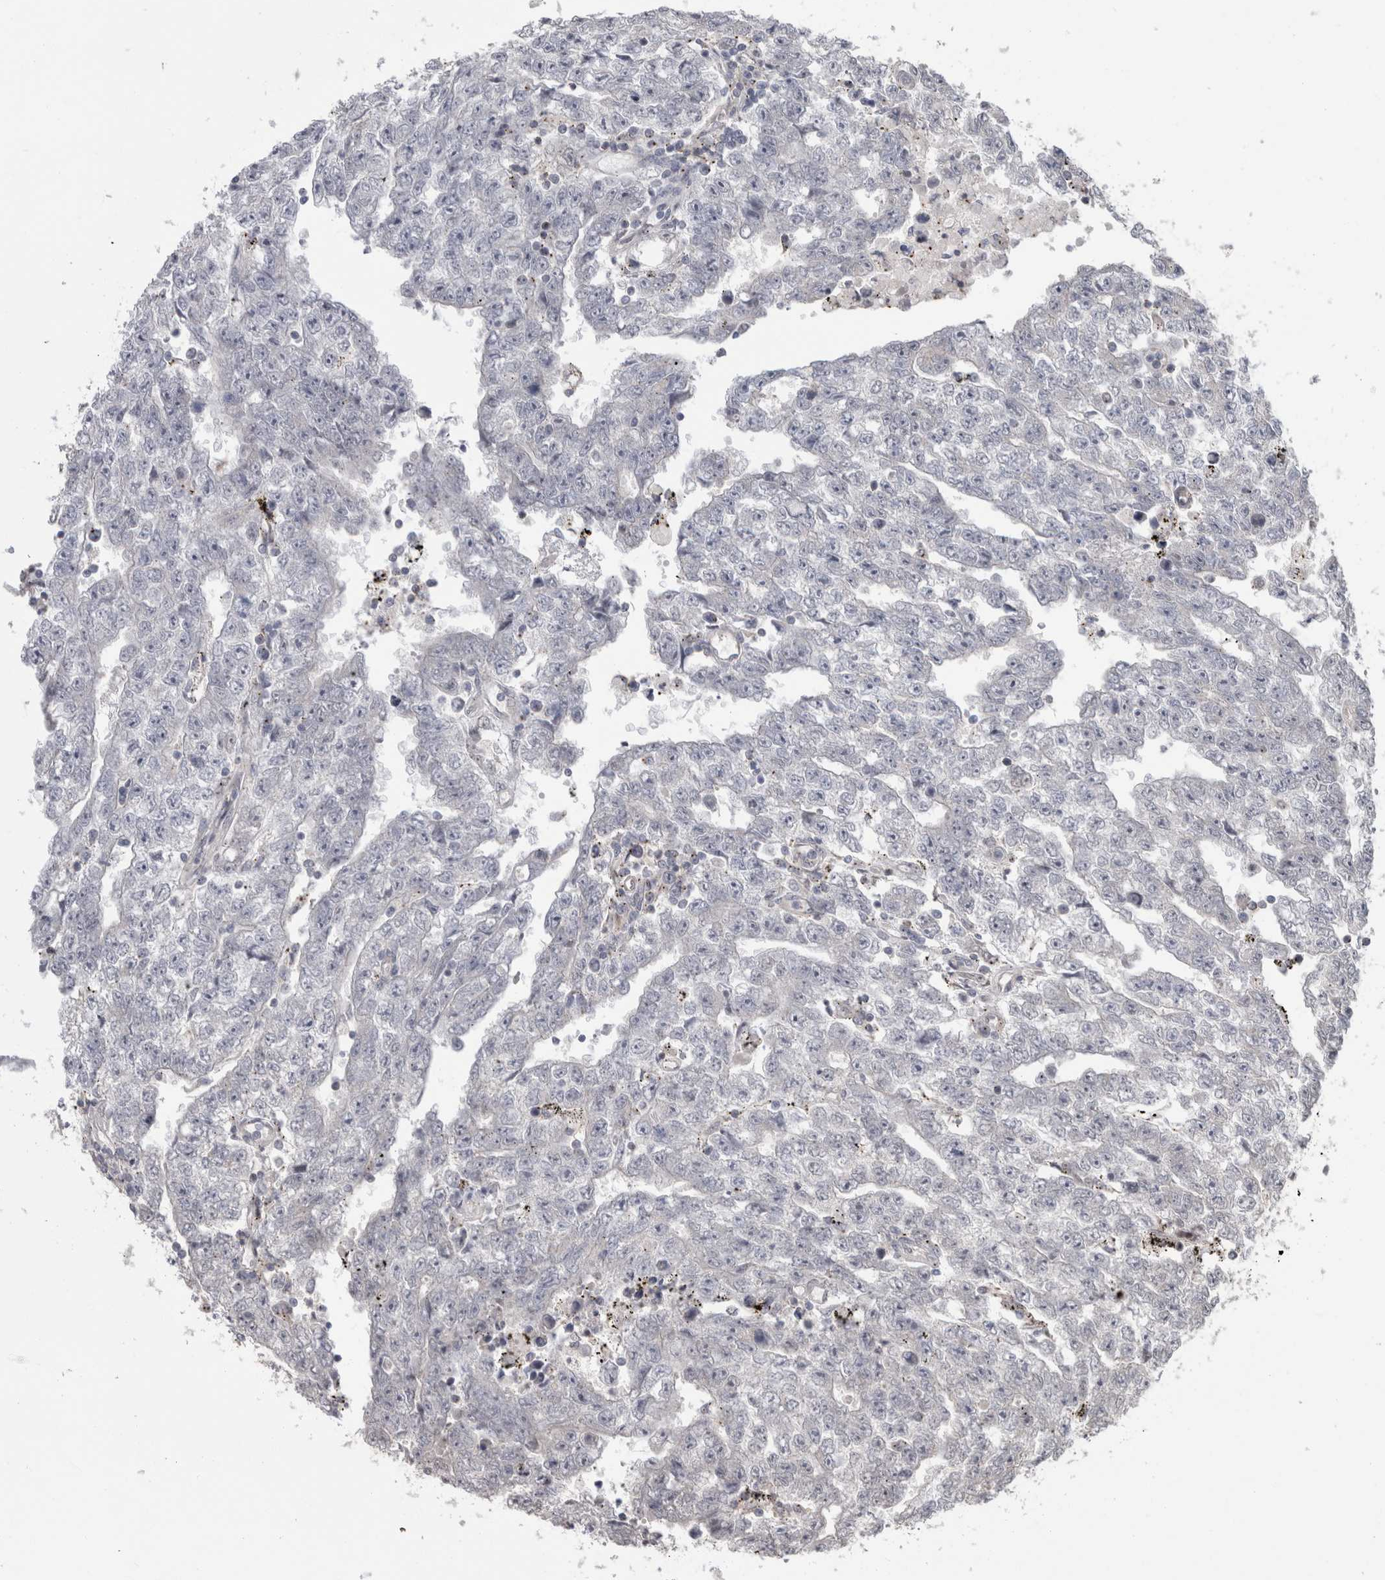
{"staining": {"intensity": "negative", "quantity": "none", "location": "none"}, "tissue": "testis cancer", "cell_type": "Tumor cells", "image_type": "cancer", "snomed": [{"axis": "morphology", "description": "Carcinoma, Embryonal, NOS"}, {"axis": "topography", "description": "Testis"}], "caption": "This is an immunohistochemistry (IHC) image of embryonal carcinoma (testis). There is no expression in tumor cells.", "gene": "MTBP", "patient": {"sex": "male", "age": 25}}